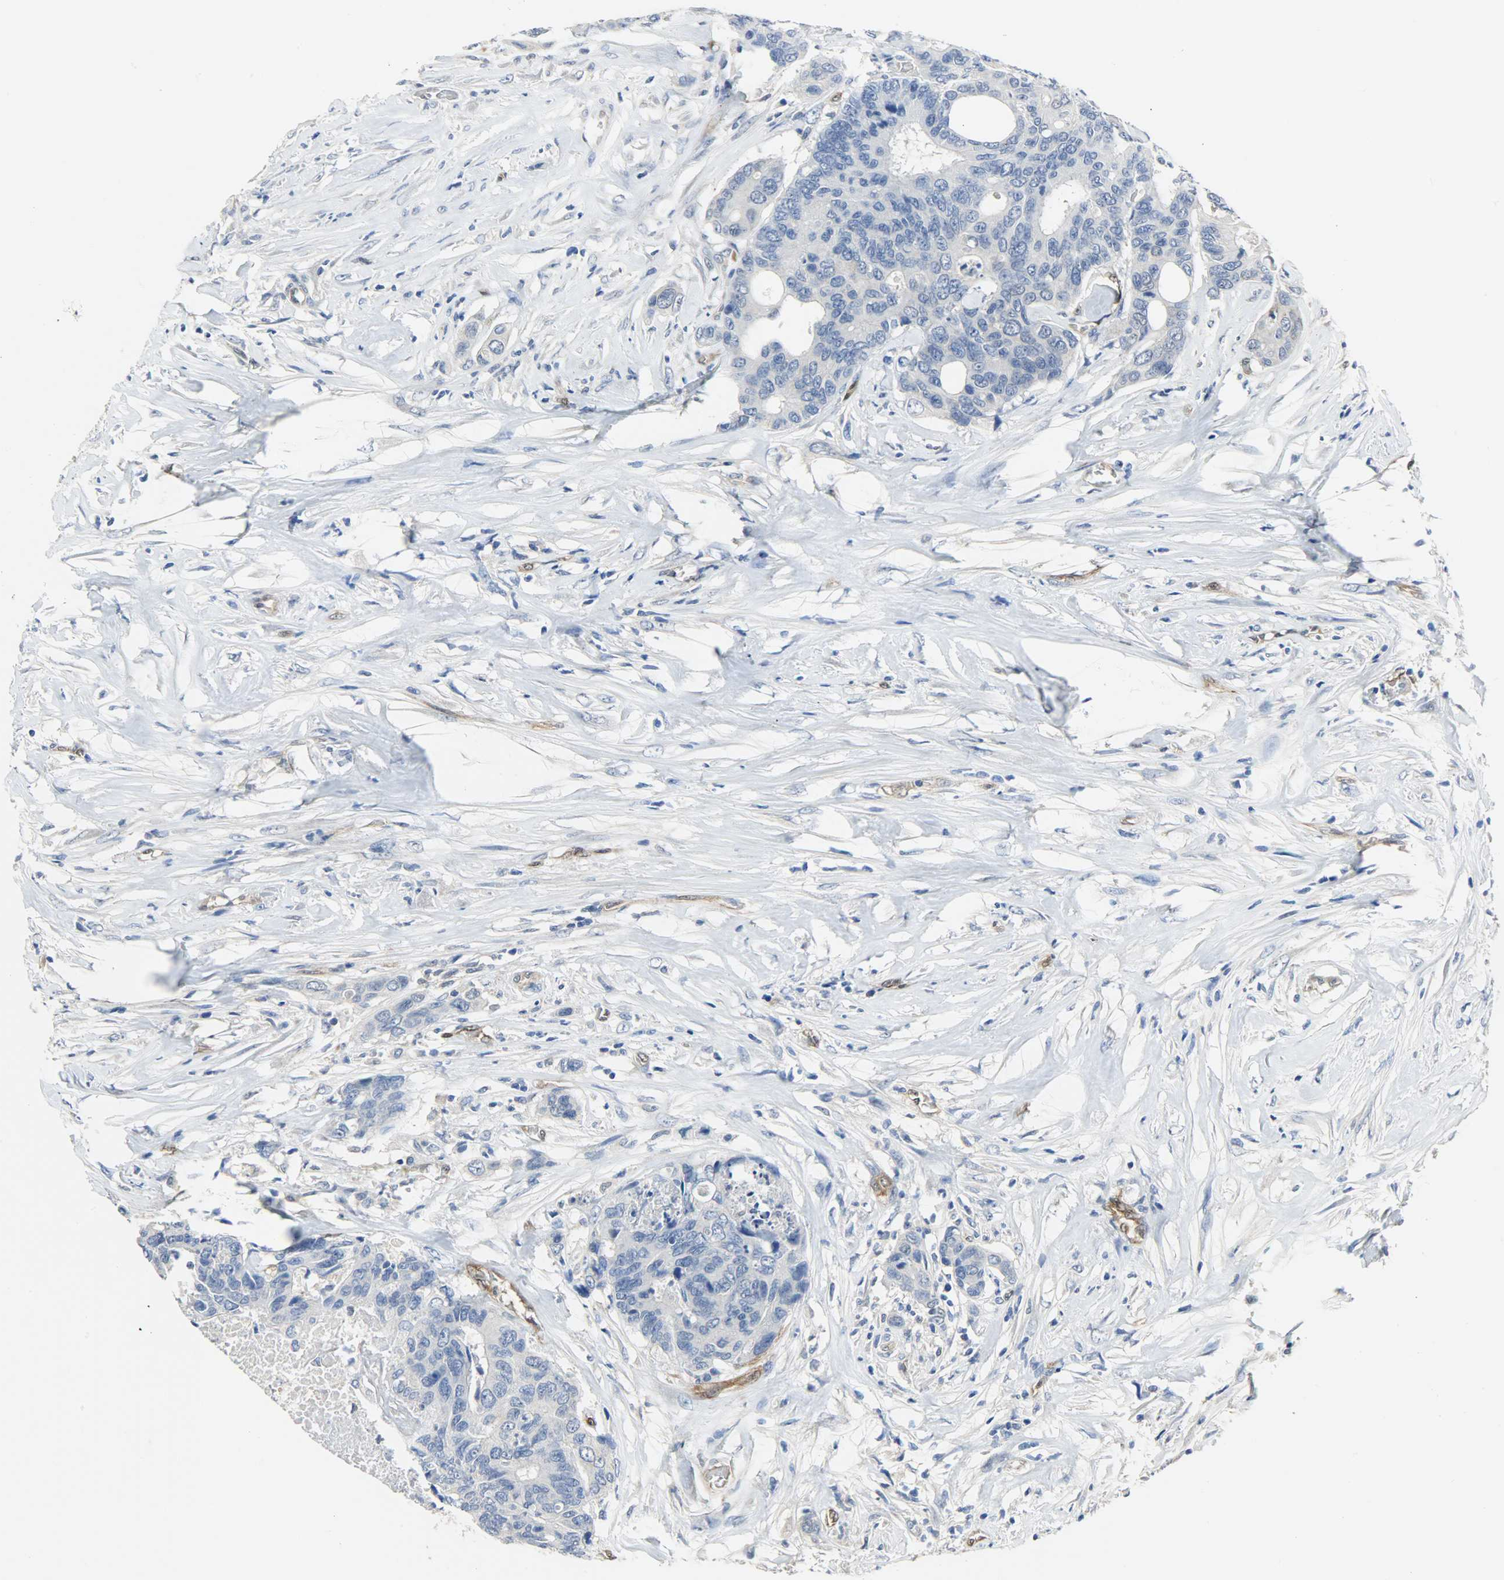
{"staining": {"intensity": "negative", "quantity": "none", "location": "none"}, "tissue": "colorectal cancer", "cell_type": "Tumor cells", "image_type": "cancer", "snomed": [{"axis": "morphology", "description": "Adenocarcinoma, NOS"}, {"axis": "topography", "description": "Rectum"}], "caption": "DAB (3,3'-diaminobenzidine) immunohistochemical staining of colorectal cancer (adenocarcinoma) shows no significant expression in tumor cells.", "gene": "FKBP1A", "patient": {"sex": "male", "age": 55}}